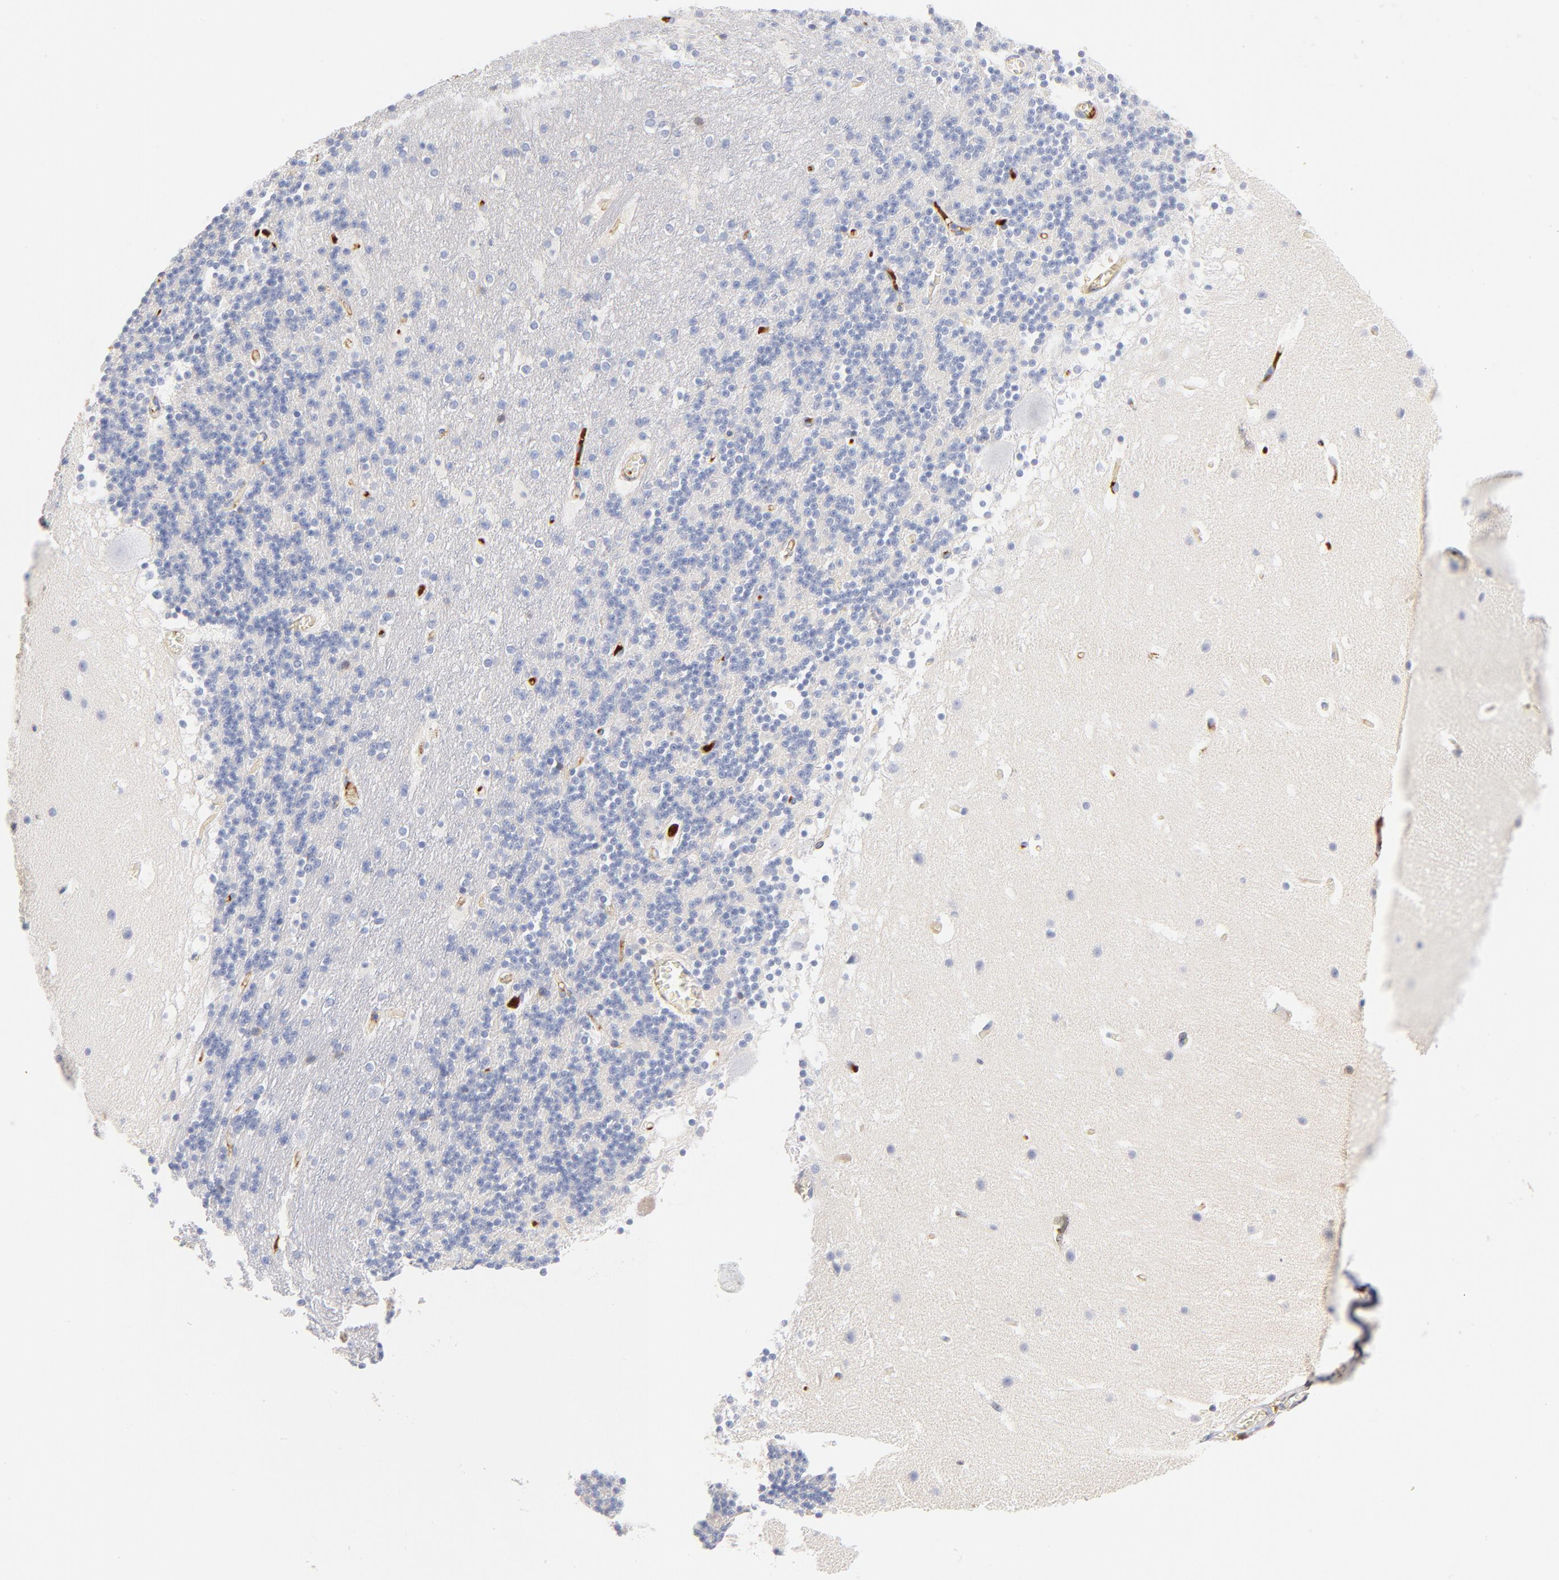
{"staining": {"intensity": "negative", "quantity": "none", "location": "none"}, "tissue": "cerebellum", "cell_type": "Cells in granular layer", "image_type": "normal", "snomed": [{"axis": "morphology", "description": "Normal tissue, NOS"}, {"axis": "topography", "description": "Cerebellum"}], "caption": "A micrograph of cerebellum stained for a protein demonstrates no brown staining in cells in granular layer. The staining was performed using DAB to visualize the protein expression in brown, while the nuclei were stained in blue with hematoxylin (Magnification: 20x).", "gene": "C3", "patient": {"sex": "male", "age": 45}}